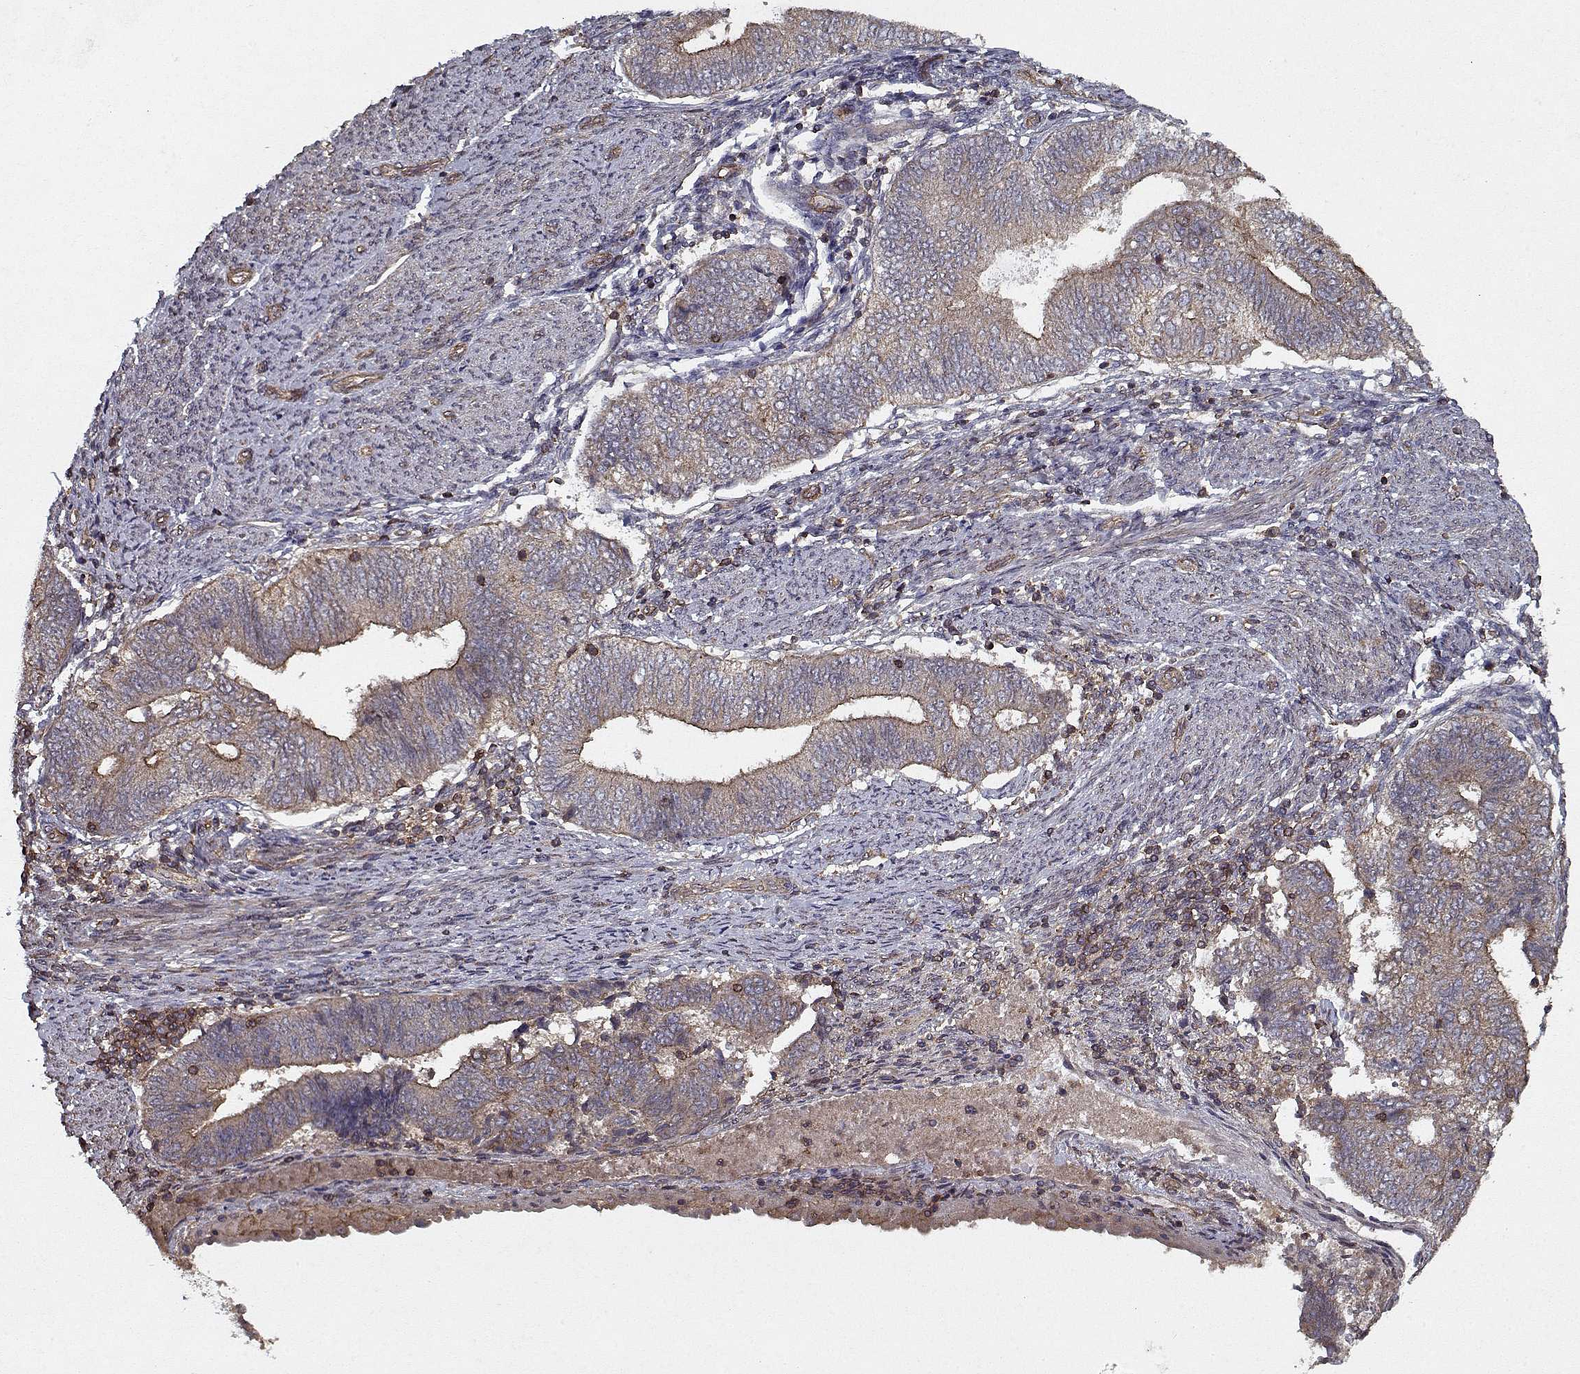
{"staining": {"intensity": "strong", "quantity": "25%-75%", "location": "cytoplasmic/membranous"}, "tissue": "endometrial cancer", "cell_type": "Tumor cells", "image_type": "cancer", "snomed": [{"axis": "morphology", "description": "Adenocarcinoma, NOS"}, {"axis": "topography", "description": "Endometrium"}], "caption": "The histopathology image exhibits staining of endometrial cancer, revealing strong cytoplasmic/membranous protein positivity (brown color) within tumor cells. (DAB IHC with brightfield microscopy, high magnification).", "gene": "PPP1R12A", "patient": {"sex": "female", "age": 65}}